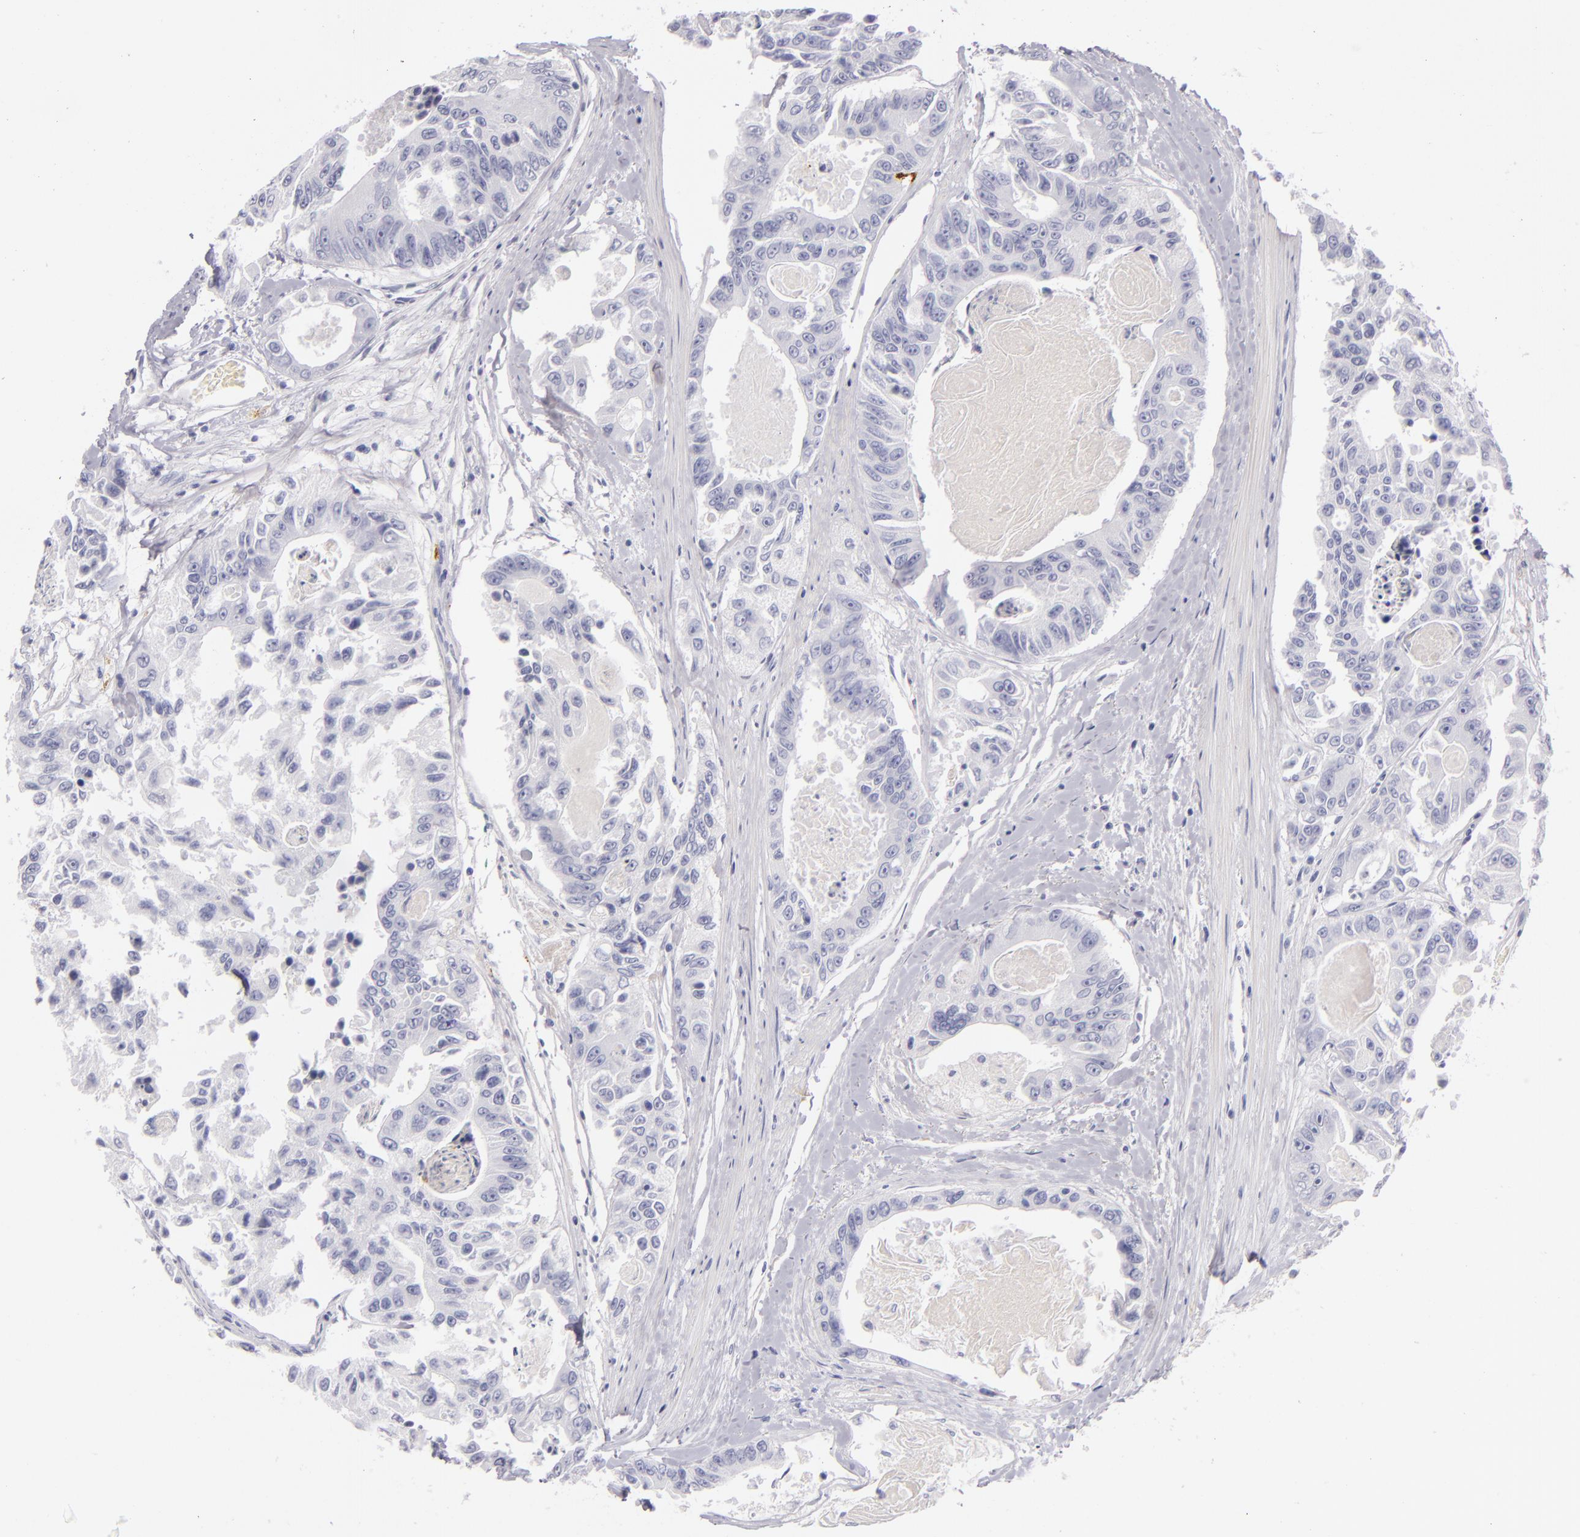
{"staining": {"intensity": "negative", "quantity": "none", "location": "none"}, "tissue": "colorectal cancer", "cell_type": "Tumor cells", "image_type": "cancer", "snomed": [{"axis": "morphology", "description": "Adenocarcinoma, NOS"}, {"axis": "topography", "description": "Colon"}], "caption": "High power microscopy micrograph of an immunohistochemistry photomicrograph of adenocarcinoma (colorectal), revealing no significant expression in tumor cells.", "gene": "CD207", "patient": {"sex": "female", "age": 86}}